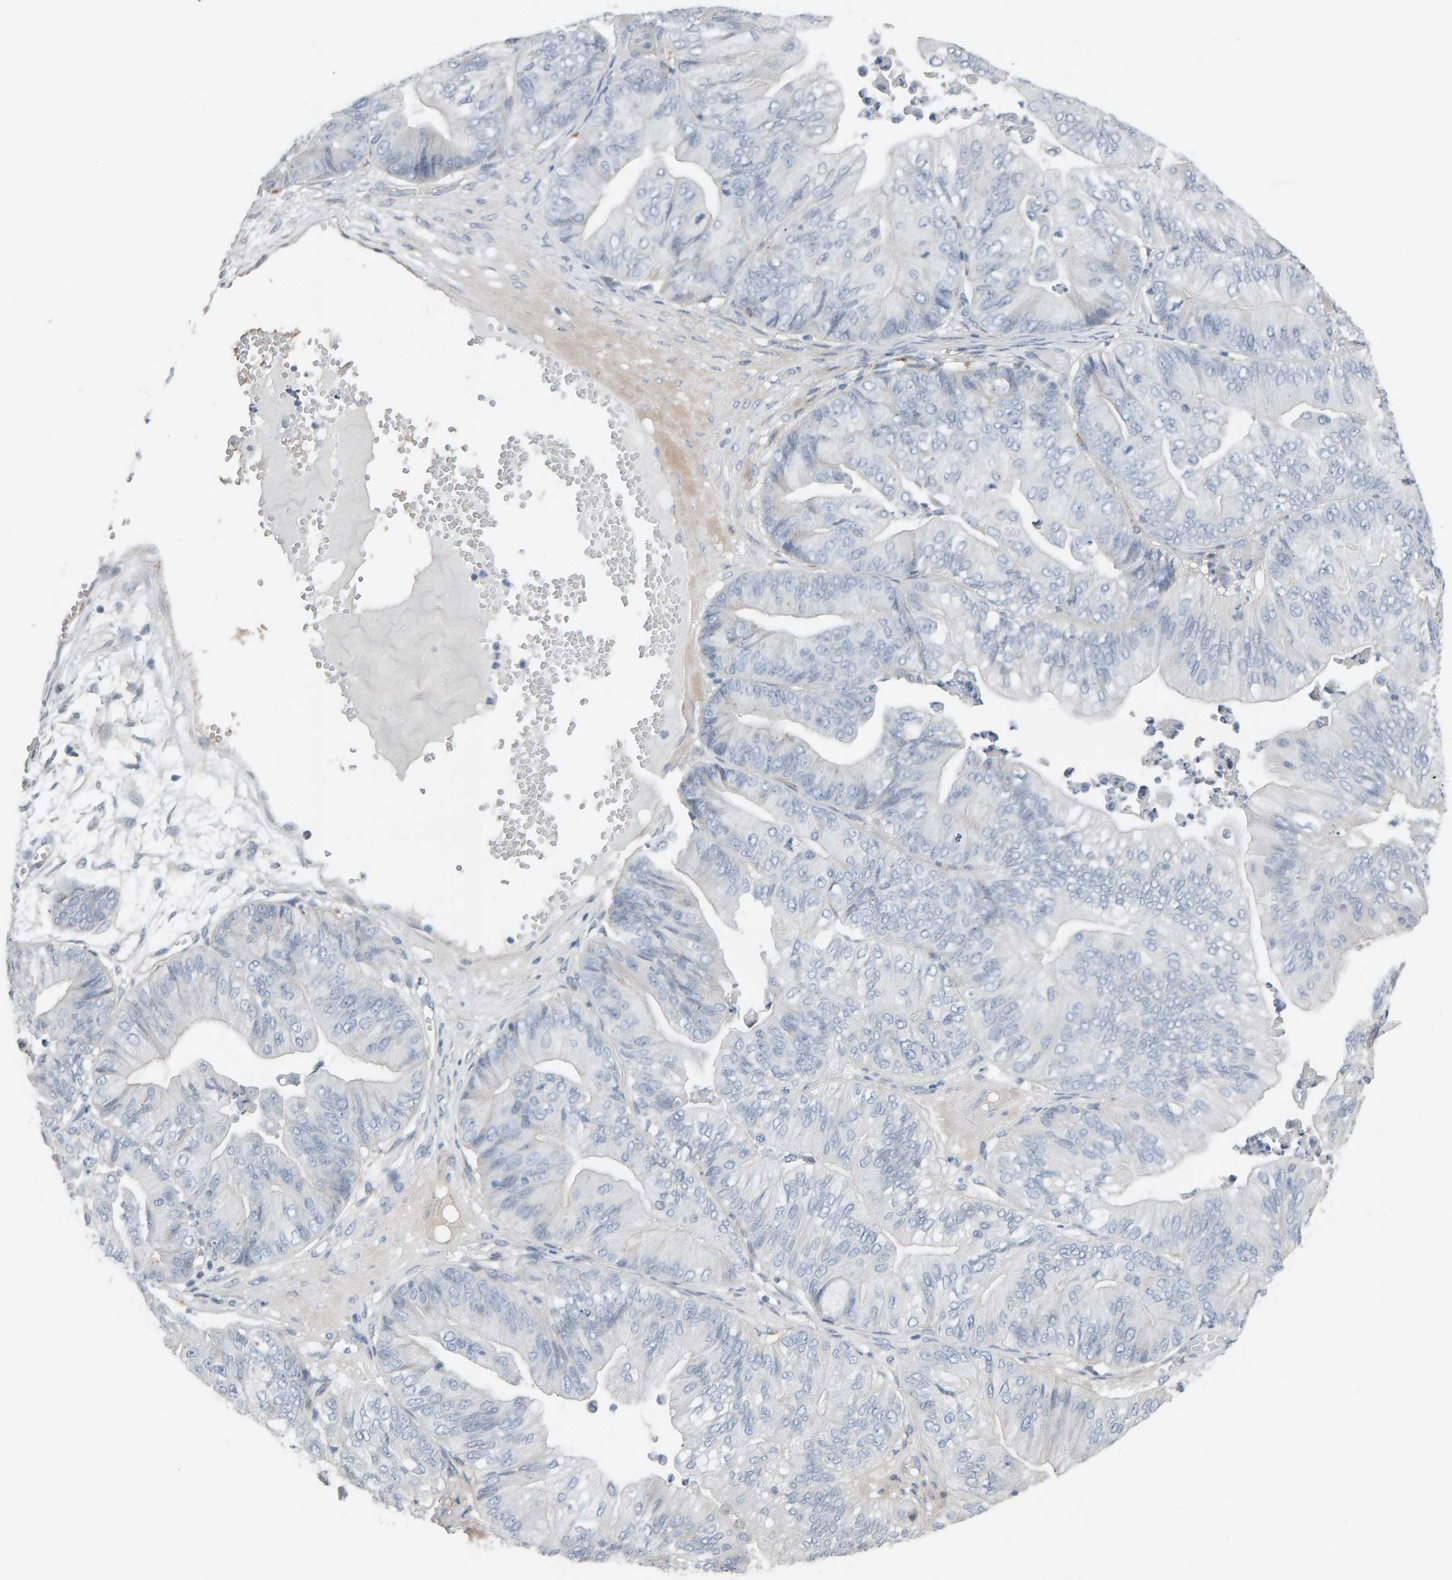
{"staining": {"intensity": "negative", "quantity": "none", "location": "none"}, "tissue": "ovarian cancer", "cell_type": "Tumor cells", "image_type": "cancer", "snomed": [{"axis": "morphology", "description": "Cystadenocarcinoma, mucinous, NOS"}, {"axis": "topography", "description": "Ovary"}], "caption": "DAB (3,3'-diaminobenzidine) immunohistochemical staining of human mucinous cystadenocarcinoma (ovarian) demonstrates no significant staining in tumor cells.", "gene": "IPPK", "patient": {"sex": "female", "age": 61}}